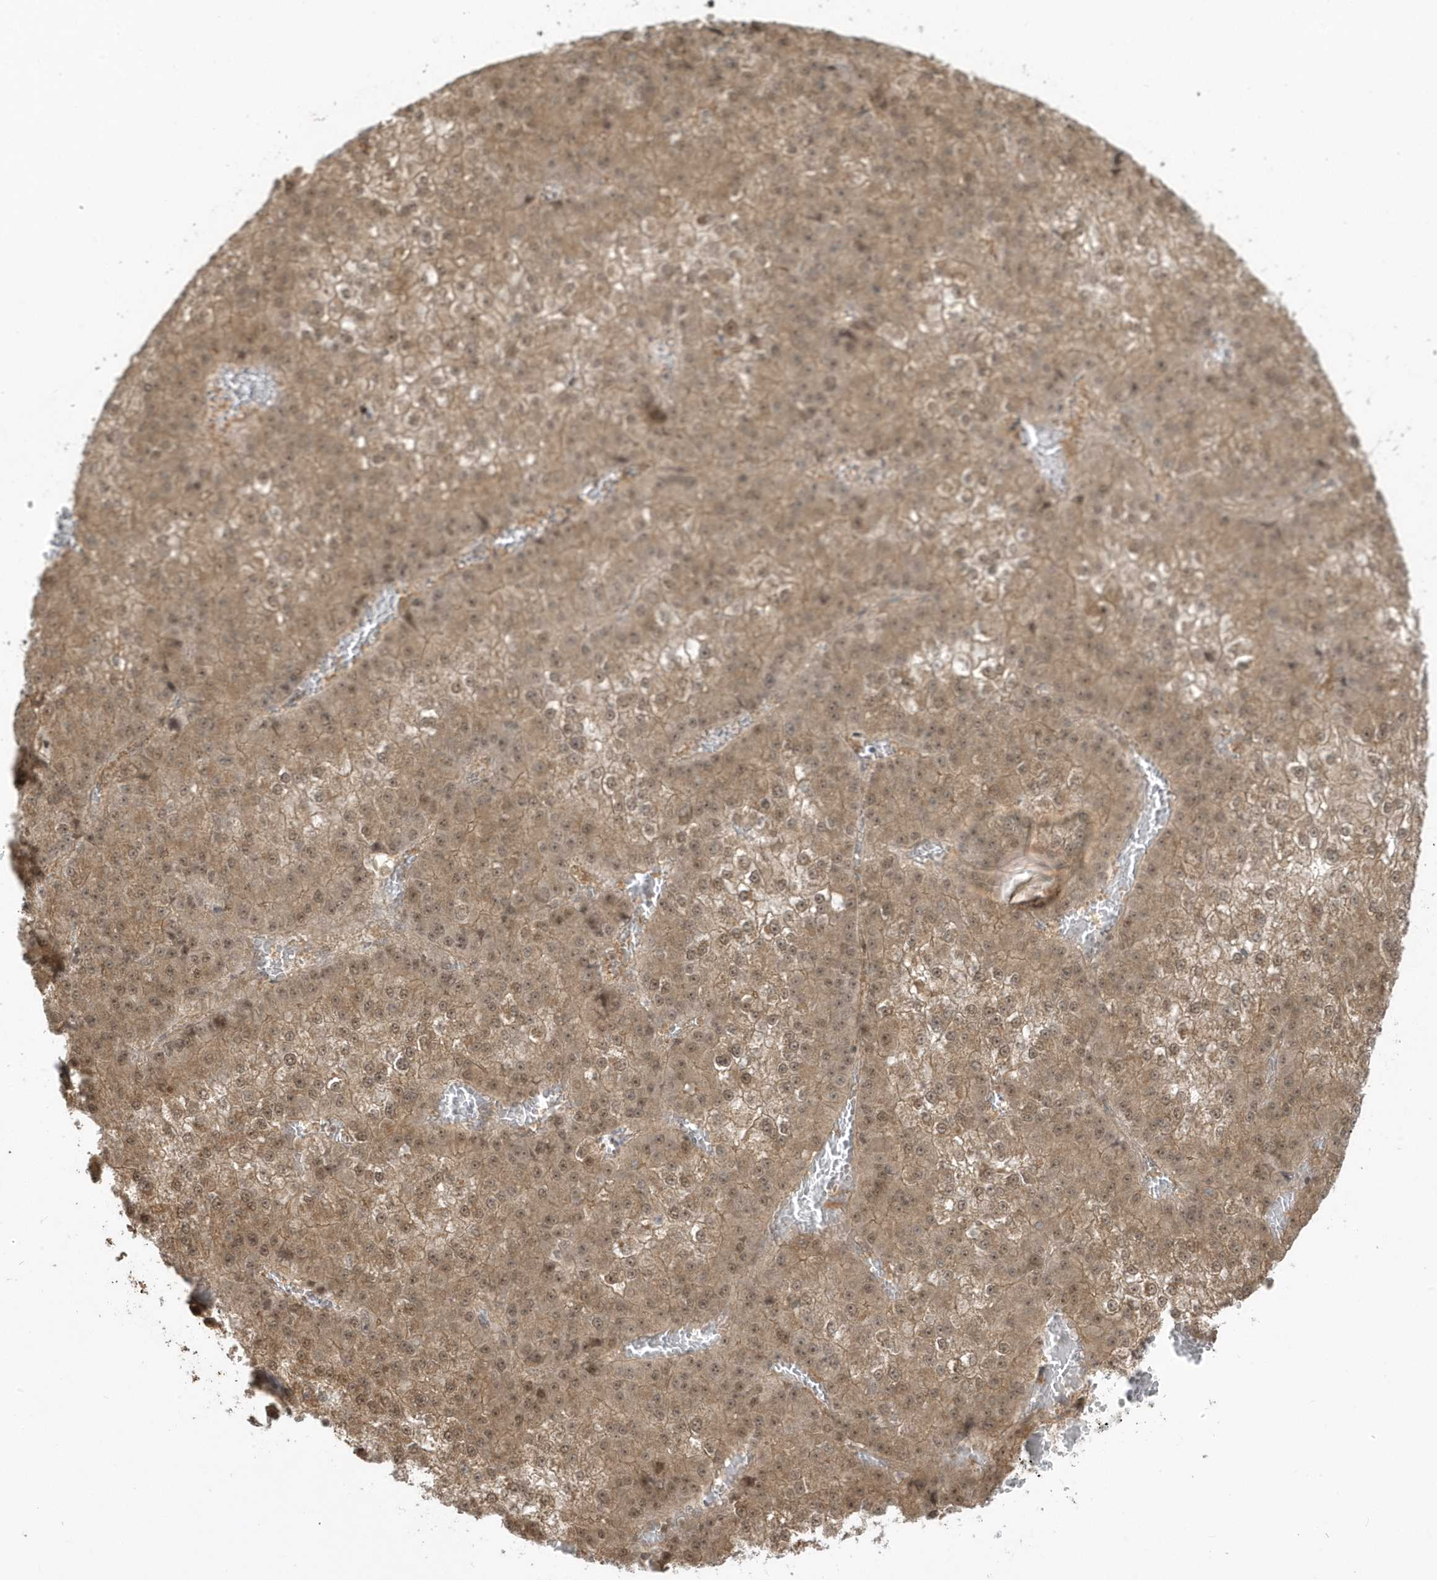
{"staining": {"intensity": "moderate", "quantity": ">75%", "location": "cytoplasmic/membranous,nuclear"}, "tissue": "liver cancer", "cell_type": "Tumor cells", "image_type": "cancer", "snomed": [{"axis": "morphology", "description": "Carcinoma, Hepatocellular, NOS"}, {"axis": "topography", "description": "Liver"}], "caption": "Immunohistochemical staining of human liver cancer shows medium levels of moderate cytoplasmic/membranous and nuclear protein staining in approximately >75% of tumor cells. (Brightfield microscopy of DAB IHC at high magnification).", "gene": "PPP1R7", "patient": {"sex": "female", "age": 73}}